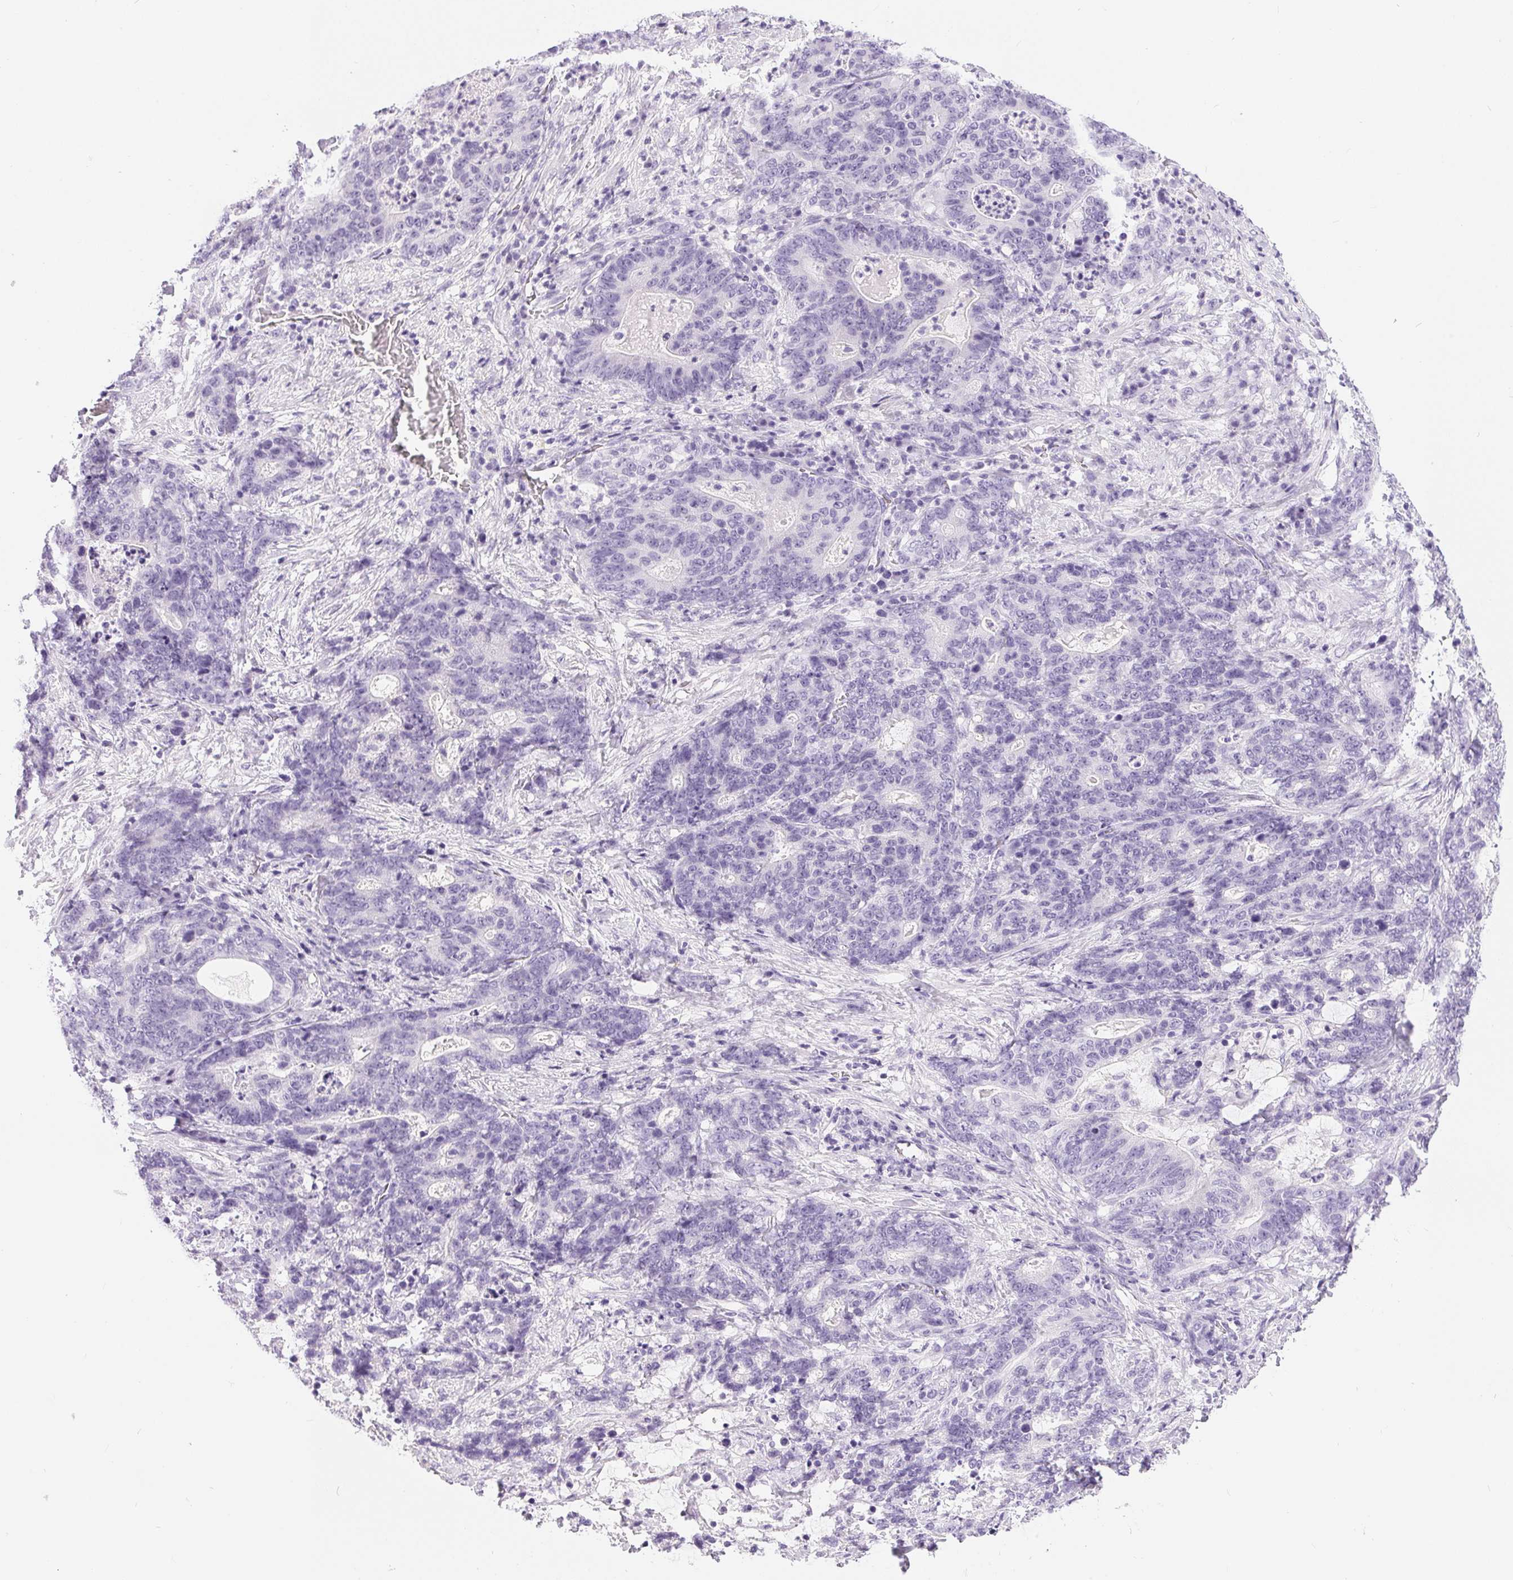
{"staining": {"intensity": "negative", "quantity": "none", "location": "none"}, "tissue": "stomach cancer", "cell_type": "Tumor cells", "image_type": "cancer", "snomed": [{"axis": "morphology", "description": "Normal tissue, NOS"}, {"axis": "morphology", "description": "Adenocarcinoma, NOS"}, {"axis": "topography", "description": "Stomach"}], "caption": "This is an immunohistochemistry photomicrograph of stomach cancer. There is no positivity in tumor cells.", "gene": "XDH", "patient": {"sex": "female", "age": 64}}